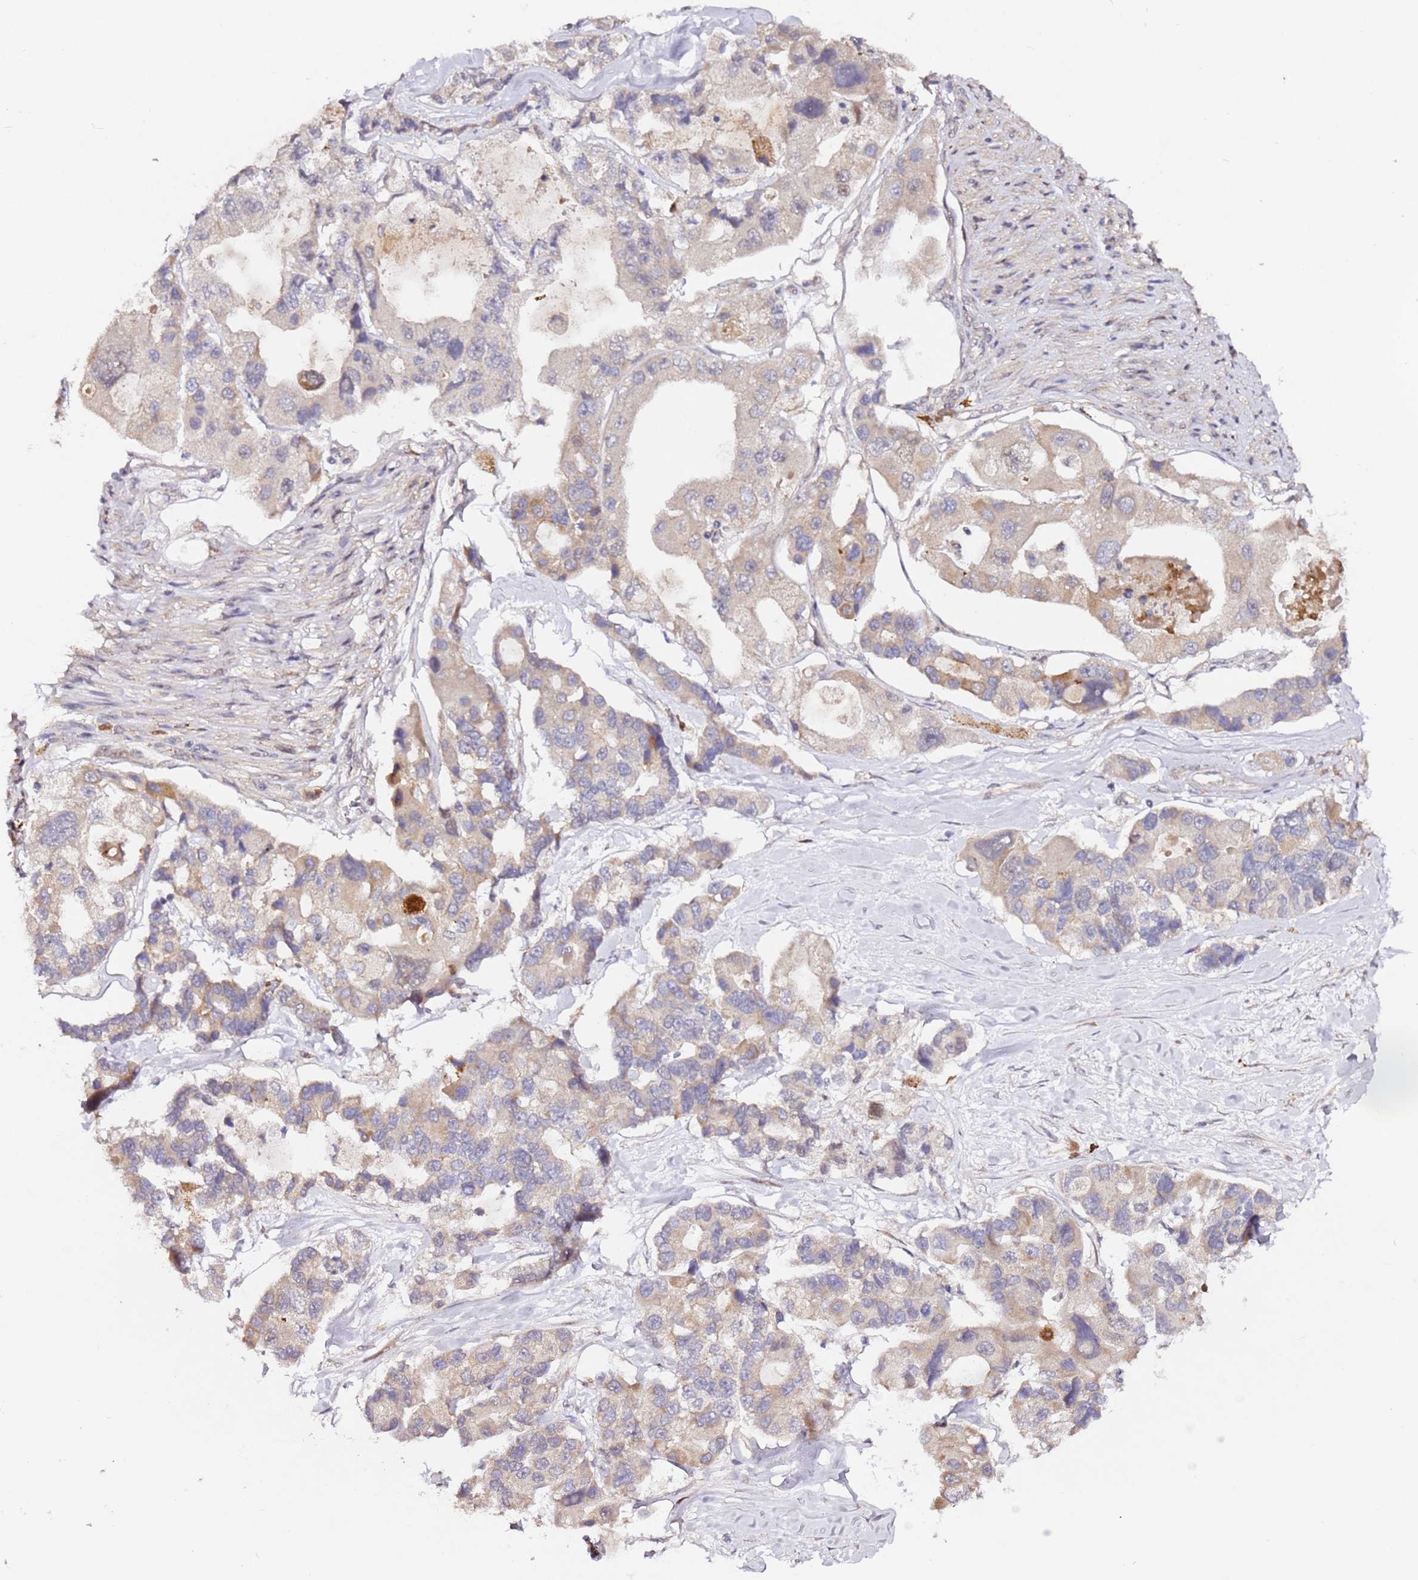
{"staining": {"intensity": "weak", "quantity": "25%-75%", "location": "cytoplasmic/membranous"}, "tissue": "lung cancer", "cell_type": "Tumor cells", "image_type": "cancer", "snomed": [{"axis": "morphology", "description": "Adenocarcinoma, NOS"}, {"axis": "topography", "description": "Lung"}], "caption": "An IHC photomicrograph of tumor tissue is shown. Protein staining in brown labels weak cytoplasmic/membranous positivity in lung cancer within tumor cells.", "gene": "ALG11", "patient": {"sex": "female", "age": 54}}